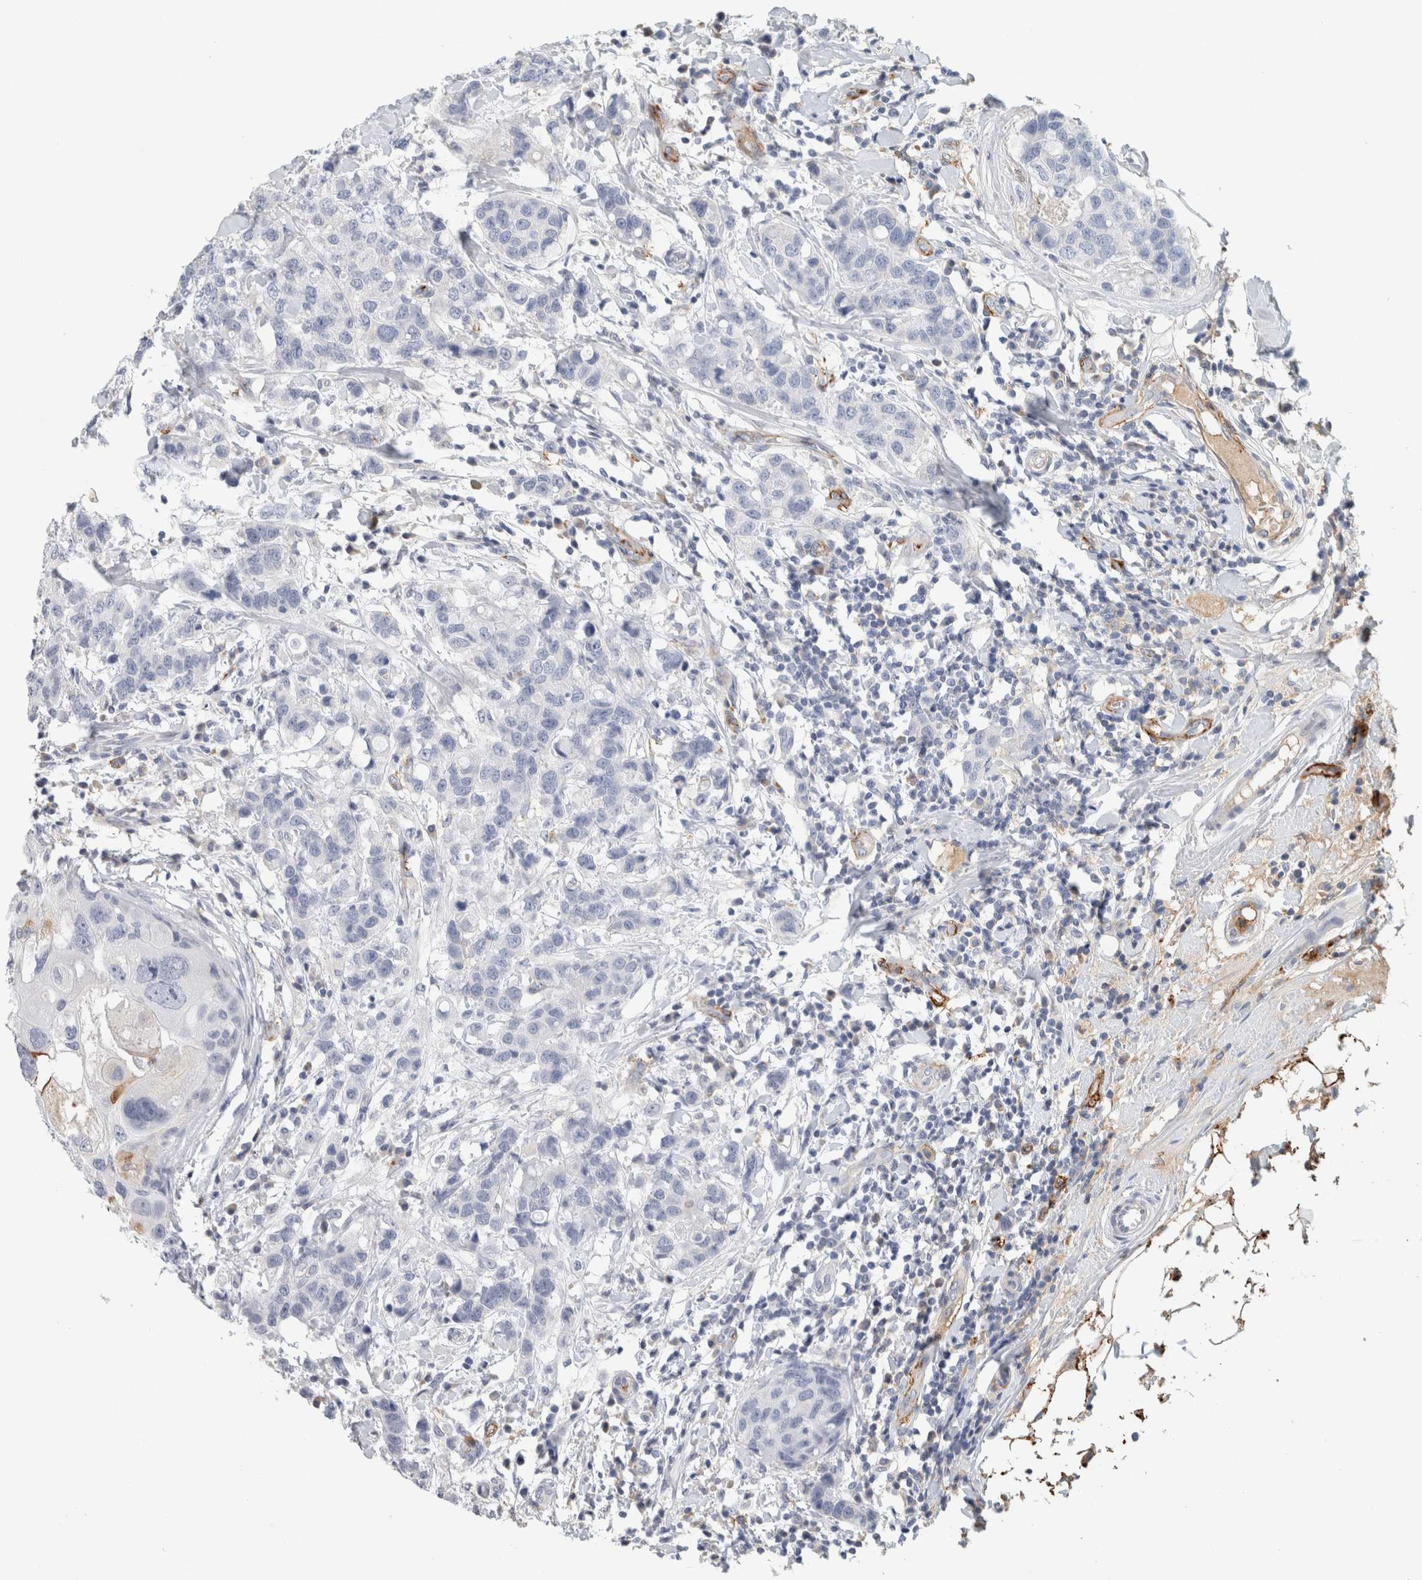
{"staining": {"intensity": "negative", "quantity": "none", "location": "none"}, "tissue": "breast cancer", "cell_type": "Tumor cells", "image_type": "cancer", "snomed": [{"axis": "morphology", "description": "Duct carcinoma"}, {"axis": "topography", "description": "Breast"}], "caption": "IHC of human breast cancer (infiltrating ductal carcinoma) shows no staining in tumor cells. The staining was performed using DAB (3,3'-diaminobenzidine) to visualize the protein expression in brown, while the nuclei were stained in blue with hematoxylin (Magnification: 20x).", "gene": "CD36", "patient": {"sex": "female", "age": 27}}